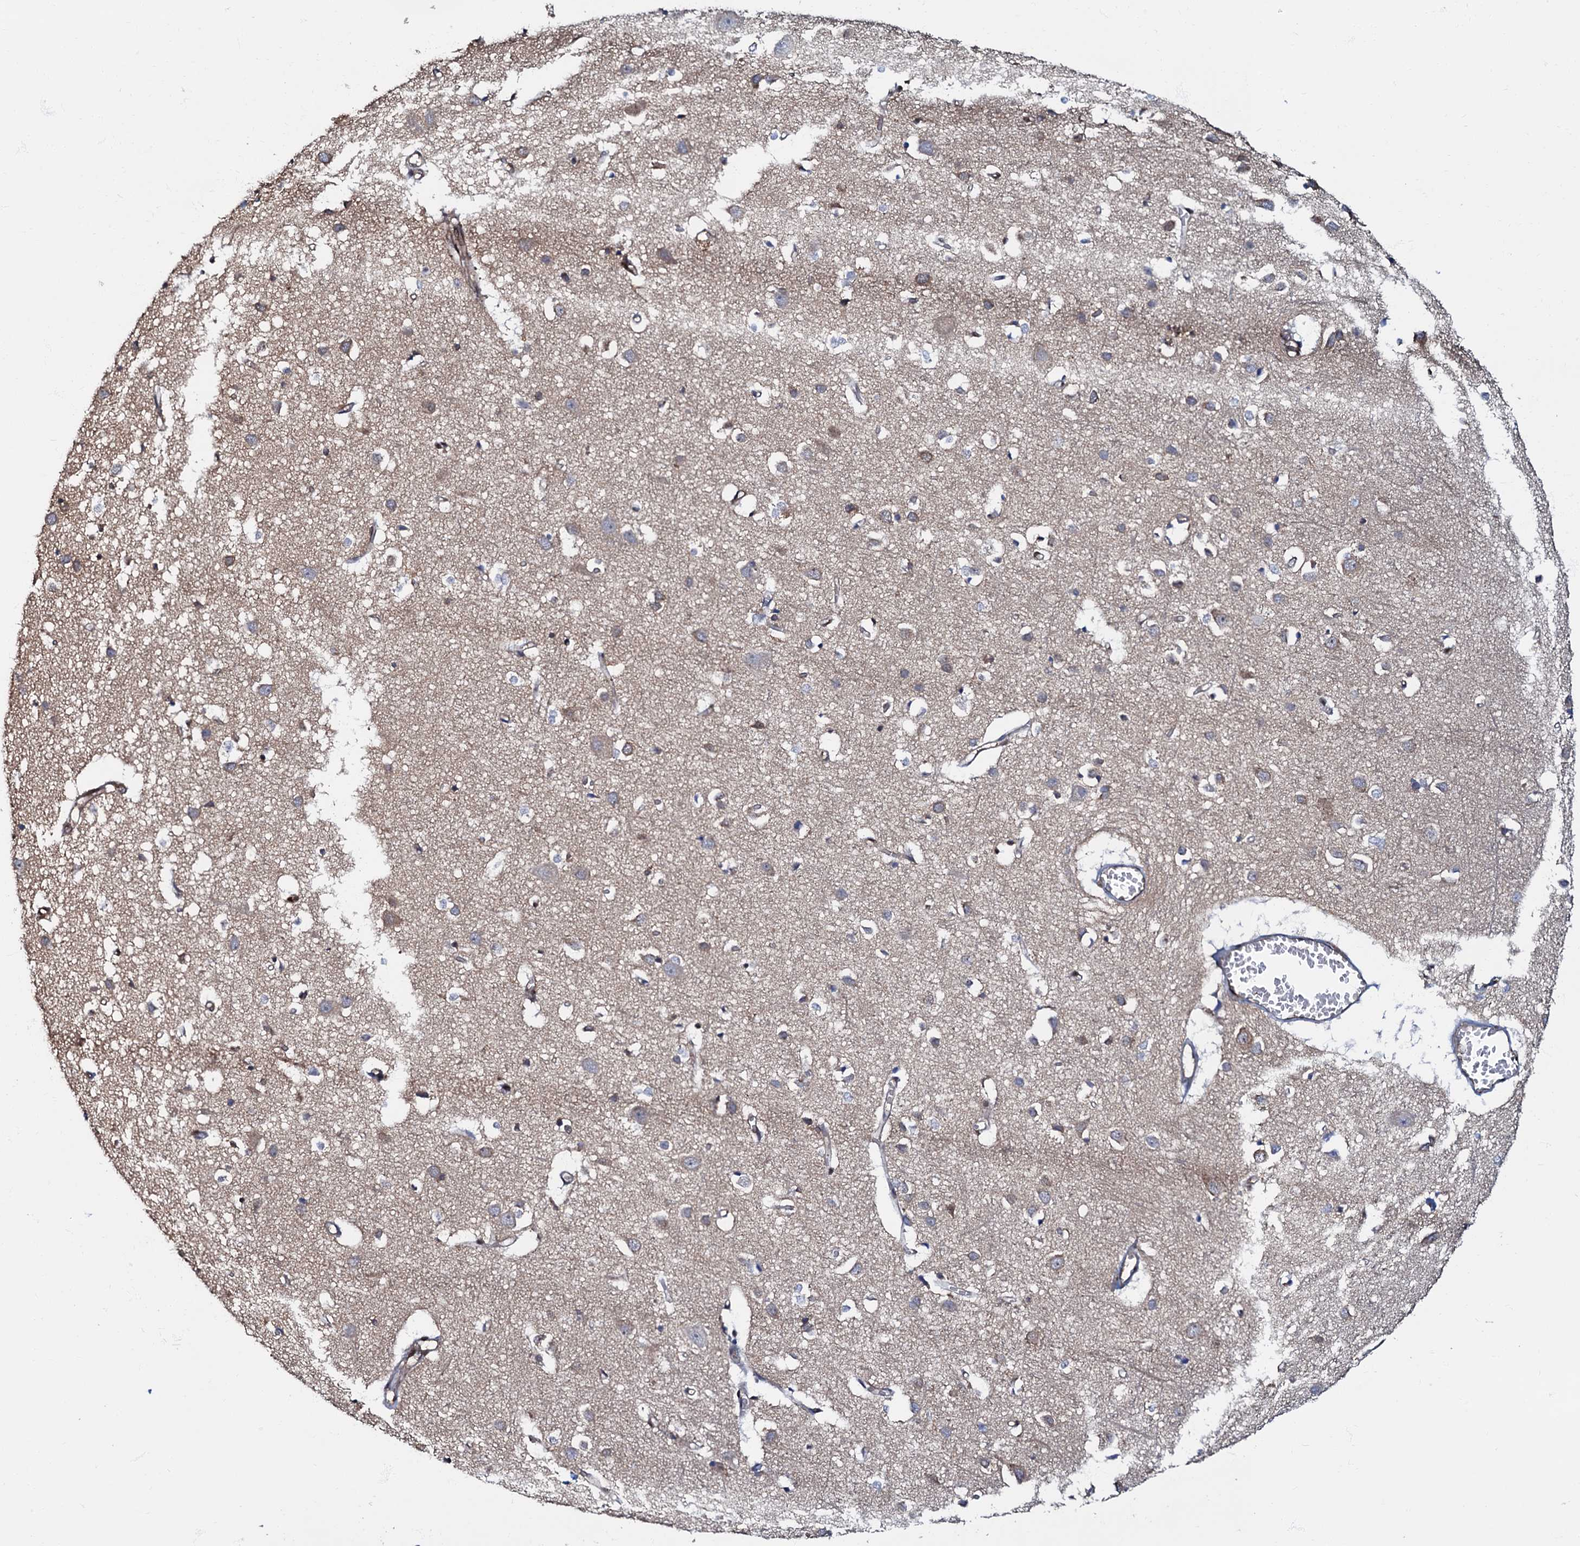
{"staining": {"intensity": "moderate", "quantity": "25%-75%", "location": "cytoplasmic/membranous"}, "tissue": "cerebral cortex", "cell_type": "Endothelial cells", "image_type": "normal", "snomed": [{"axis": "morphology", "description": "Normal tissue, NOS"}, {"axis": "topography", "description": "Cerebral cortex"}], "caption": "Immunohistochemical staining of normal cerebral cortex displays 25%-75% levels of moderate cytoplasmic/membranous protein staining in approximately 25%-75% of endothelial cells. (DAB (3,3'-diaminobenzidine) = brown stain, brightfield microscopy at high magnification).", "gene": "OSBP", "patient": {"sex": "female", "age": 64}}